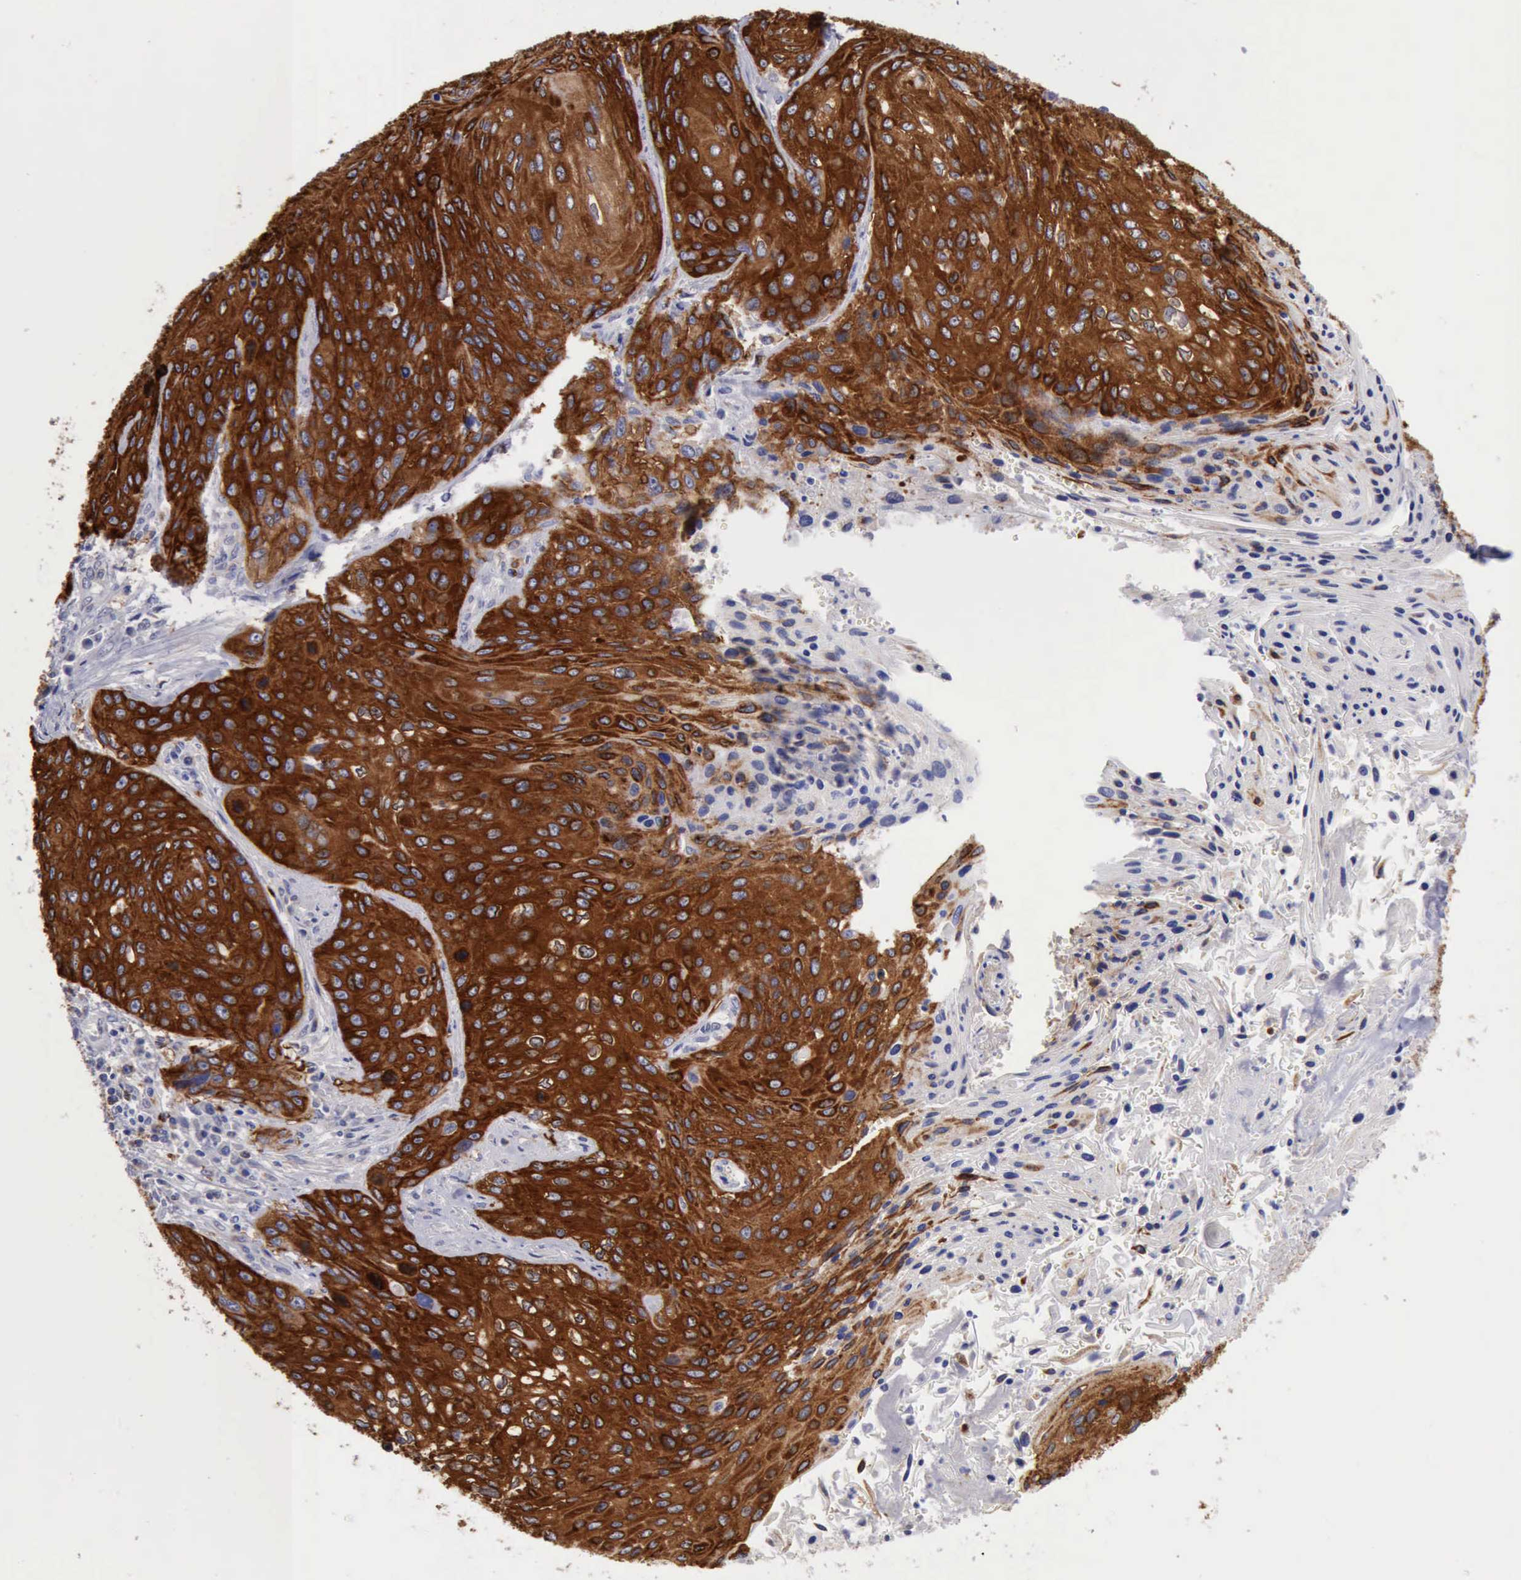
{"staining": {"intensity": "strong", "quantity": ">75%", "location": "cytoplasmic/membranous"}, "tissue": "cervical cancer", "cell_type": "Tumor cells", "image_type": "cancer", "snomed": [{"axis": "morphology", "description": "Squamous cell carcinoma, NOS"}, {"axis": "topography", "description": "Cervix"}], "caption": "Tumor cells display strong cytoplasmic/membranous expression in approximately >75% of cells in cervical squamous cell carcinoma. The staining was performed using DAB (3,3'-diaminobenzidine) to visualize the protein expression in brown, while the nuclei were stained in blue with hematoxylin (Magnification: 20x).", "gene": "TFRC", "patient": {"sex": "female", "age": 32}}